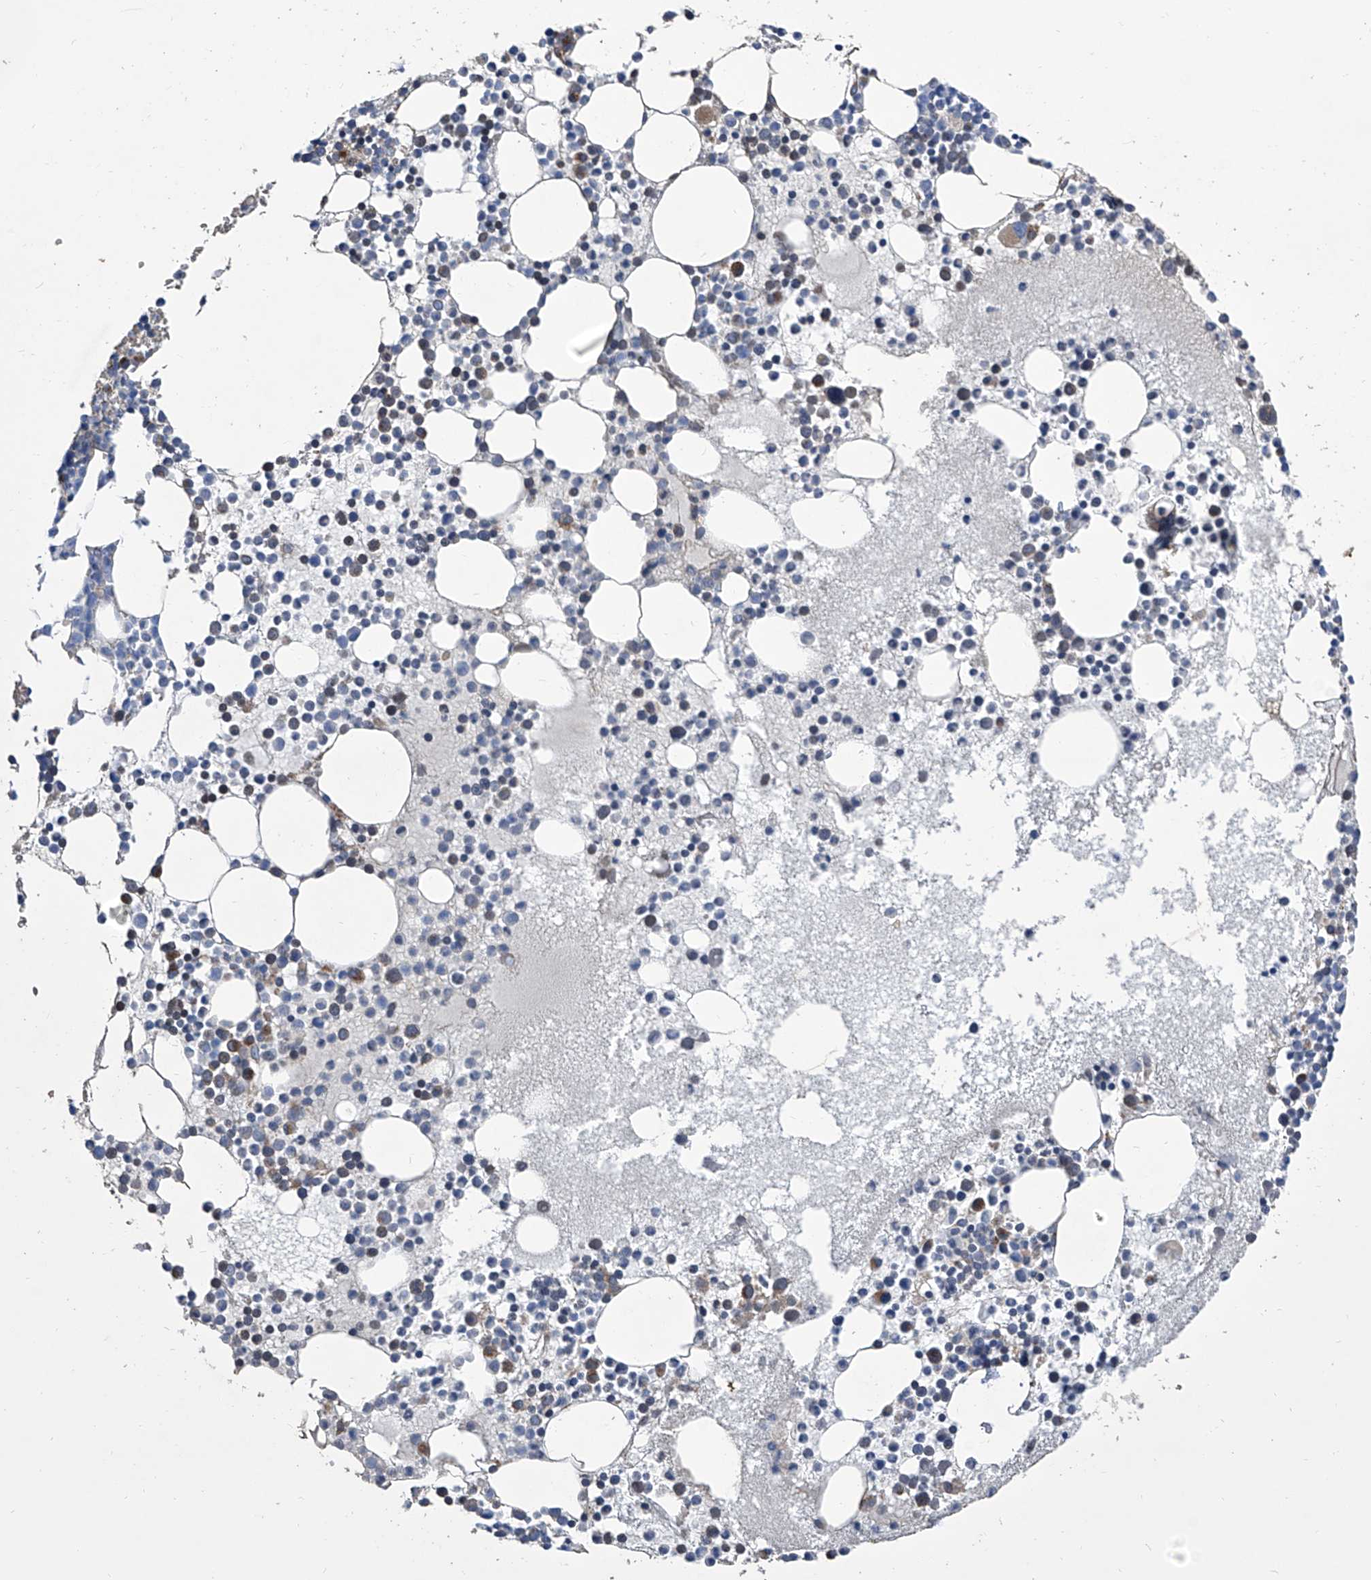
{"staining": {"intensity": "moderate", "quantity": "<25%", "location": "cytoplasmic/membranous"}, "tissue": "bone marrow", "cell_type": "Hematopoietic cells", "image_type": "normal", "snomed": [{"axis": "morphology", "description": "Normal tissue, NOS"}, {"axis": "topography", "description": "Bone marrow"}], "caption": "A low amount of moderate cytoplasmic/membranous expression is identified in approximately <25% of hematopoietic cells in normal bone marrow.", "gene": "TJAP1", "patient": {"sex": "female", "age": 78}}